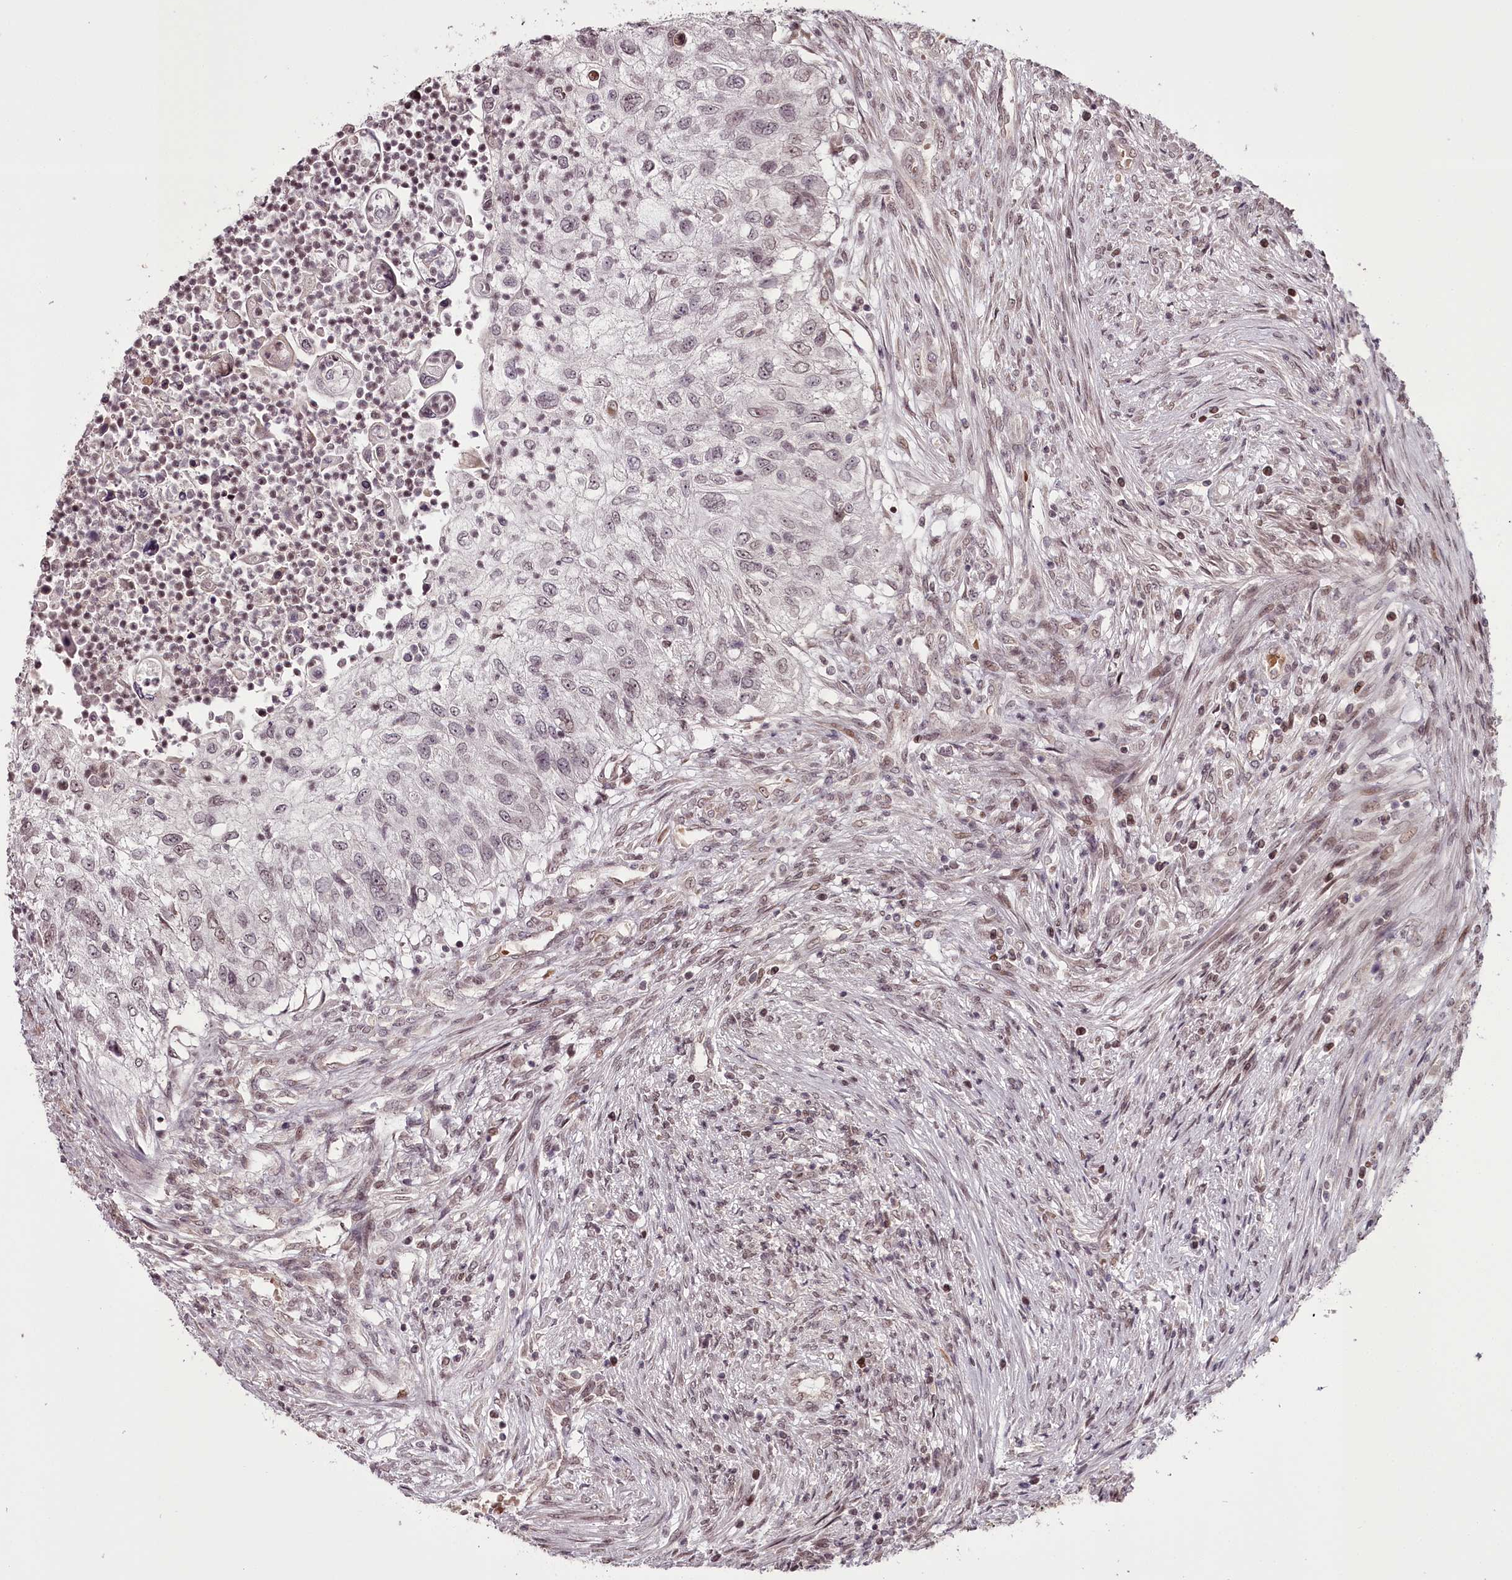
{"staining": {"intensity": "weak", "quantity": "<25%", "location": "nuclear"}, "tissue": "urothelial cancer", "cell_type": "Tumor cells", "image_type": "cancer", "snomed": [{"axis": "morphology", "description": "Urothelial carcinoma, High grade"}, {"axis": "topography", "description": "Urinary bladder"}], "caption": "Tumor cells show no significant expression in urothelial carcinoma (high-grade).", "gene": "THYN1", "patient": {"sex": "female", "age": 60}}